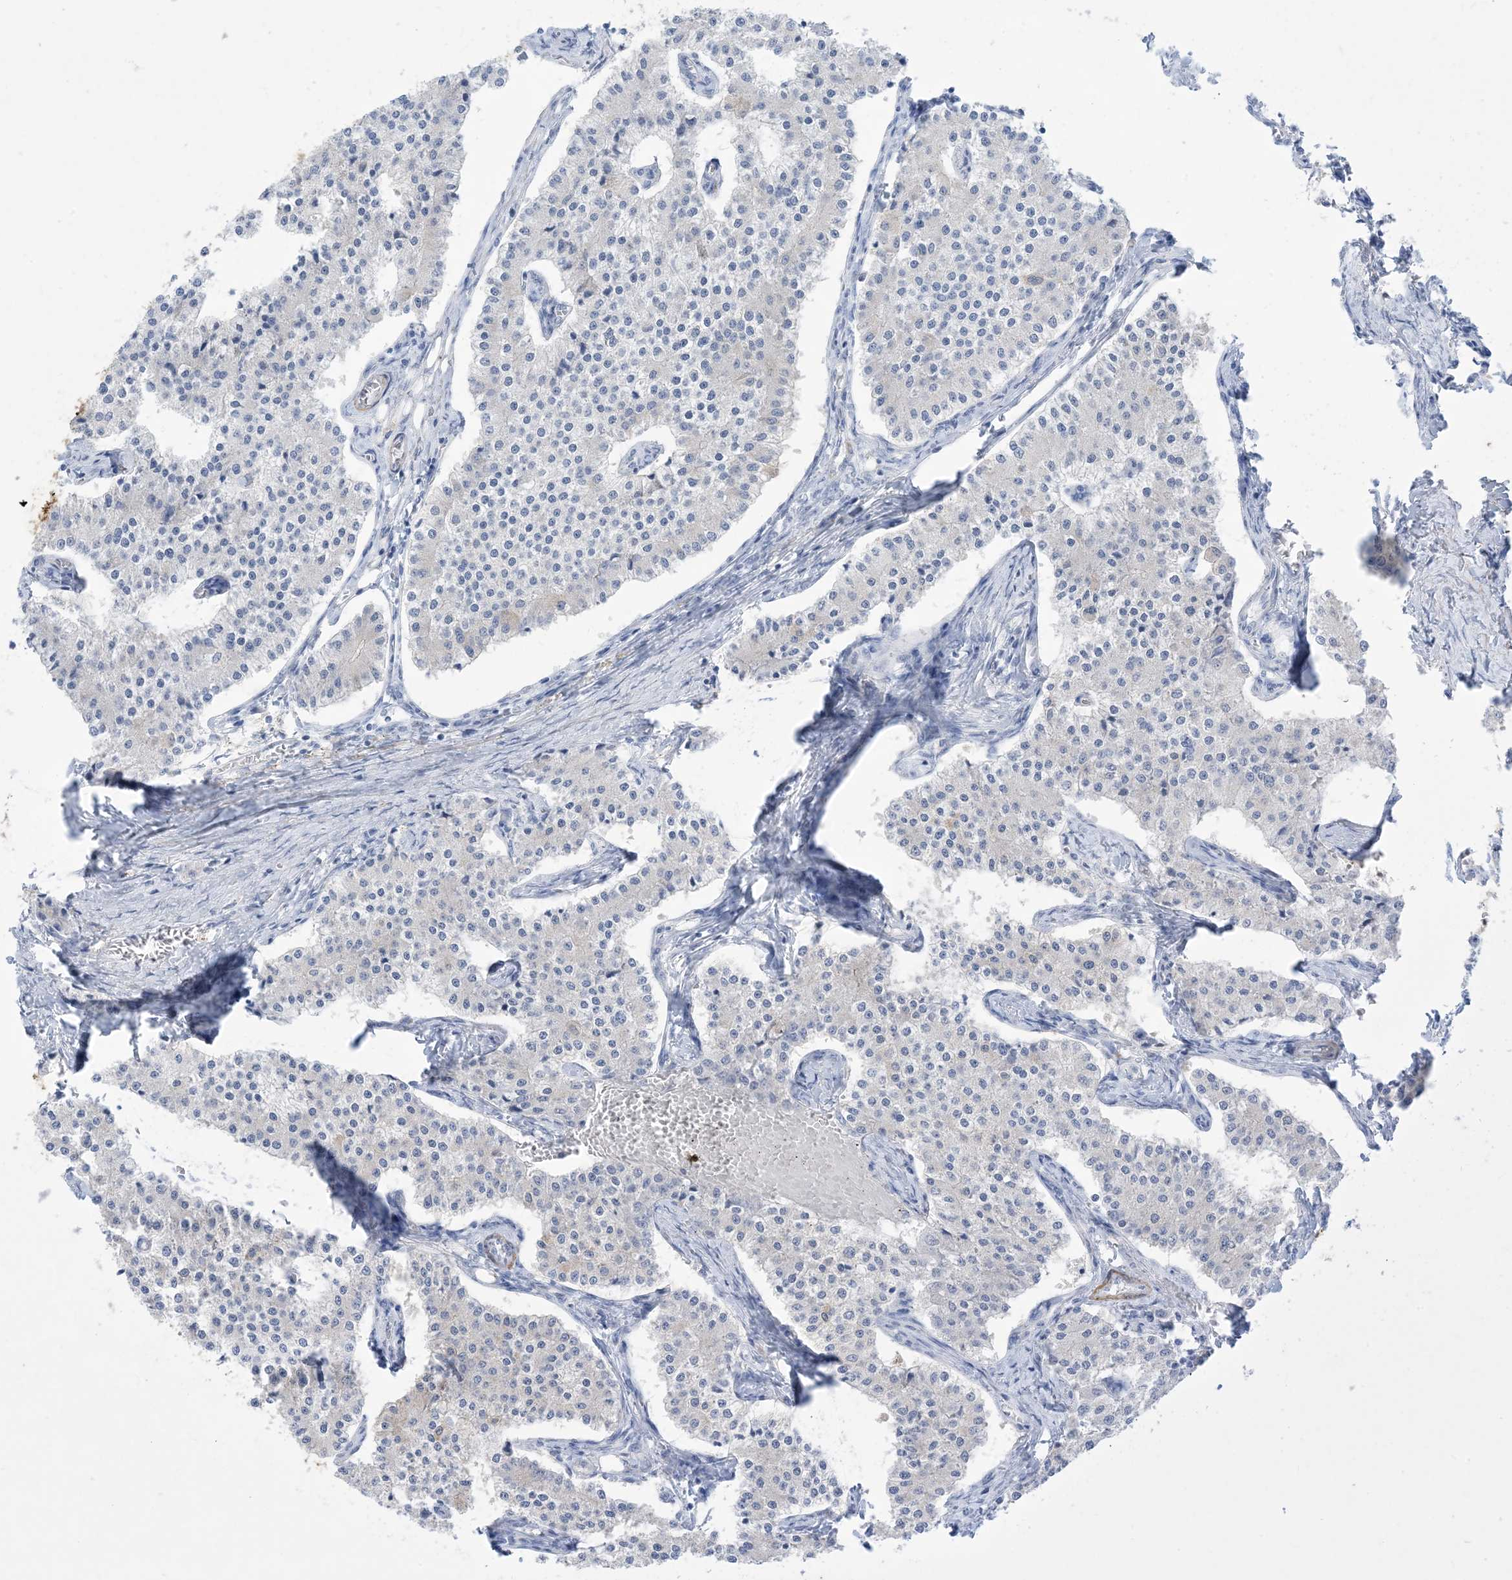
{"staining": {"intensity": "negative", "quantity": "none", "location": "none"}, "tissue": "carcinoid", "cell_type": "Tumor cells", "image_type": "cancer", "snomed": [{"axis": "morphology", "description": "Carcinoid, malignant, NOS"}, {"axis": "topography", "description": "Colon"}], "caption": "High magnification brightfield microscopy of malignant carcinoid stained with DAB (brown) and counterstained with hematoxylin (blue): tumor cells show no significant positivity.", "gene": "MARS2", "patient": {"sex": "female", "age": 52}}